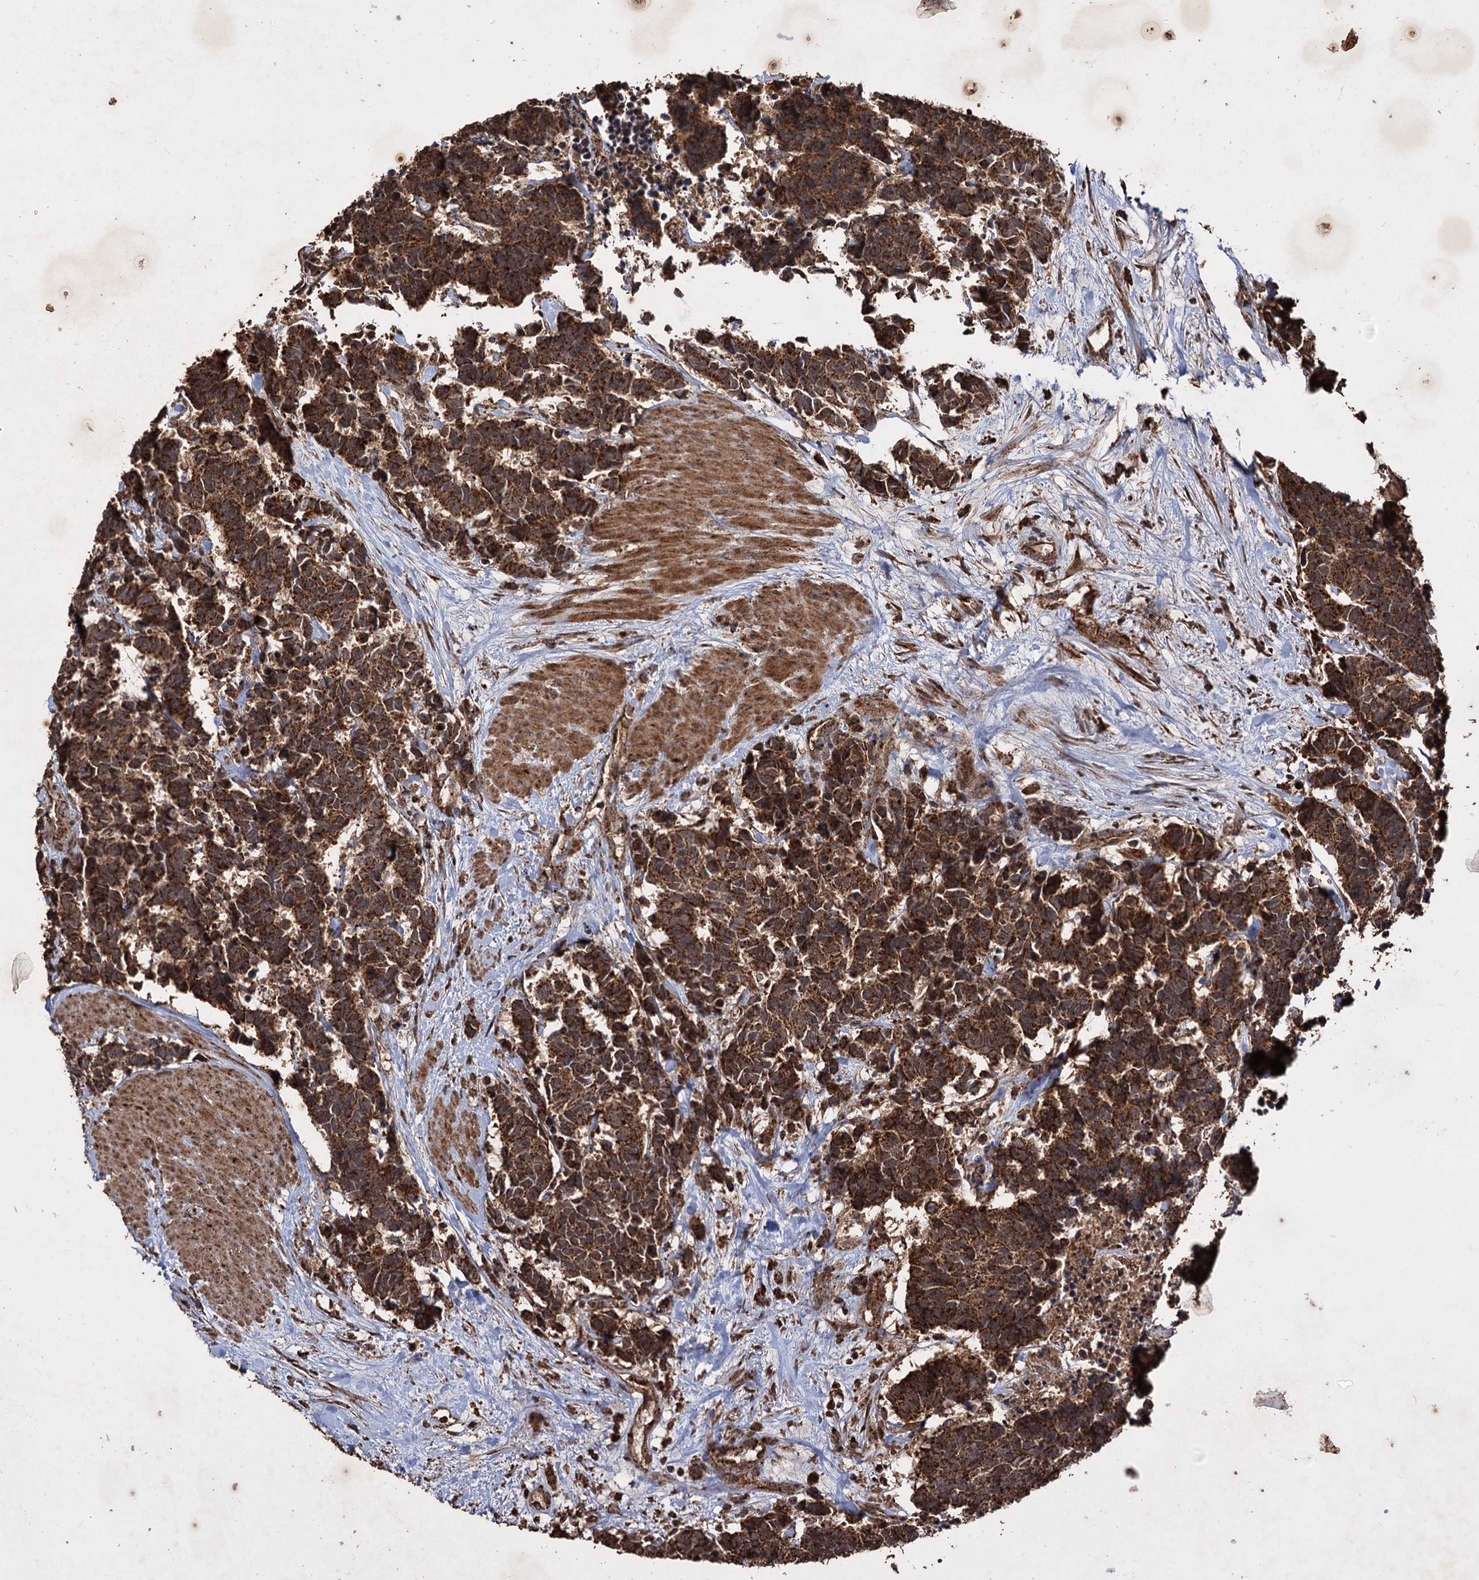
{"staining": {"intensity": "strong", "quantity": ">75%", "location": "cytoplasmic/membranous"}, "tissue": "carcinoid", "cell_type": "Tumor cells", "image_type": "cancer", "snomed": [{"axis": "morphology", "description": "Carcinoma, NOS"}, {"axis": "morphology", "description": "Carcinoid, malignant, NOS"}, {"axis": "topography", "description": "Urinary bladder"}], "caption": "Immunohistochemistry (DAB (3,3'-diaminobenzidine)) staining of carcinoid demonstrates strong cytoplasmic/membranous protein staining in about >75% of tumor cells.", "gene": "IPO4", "patient": {"sex": "male", "age": 57}}